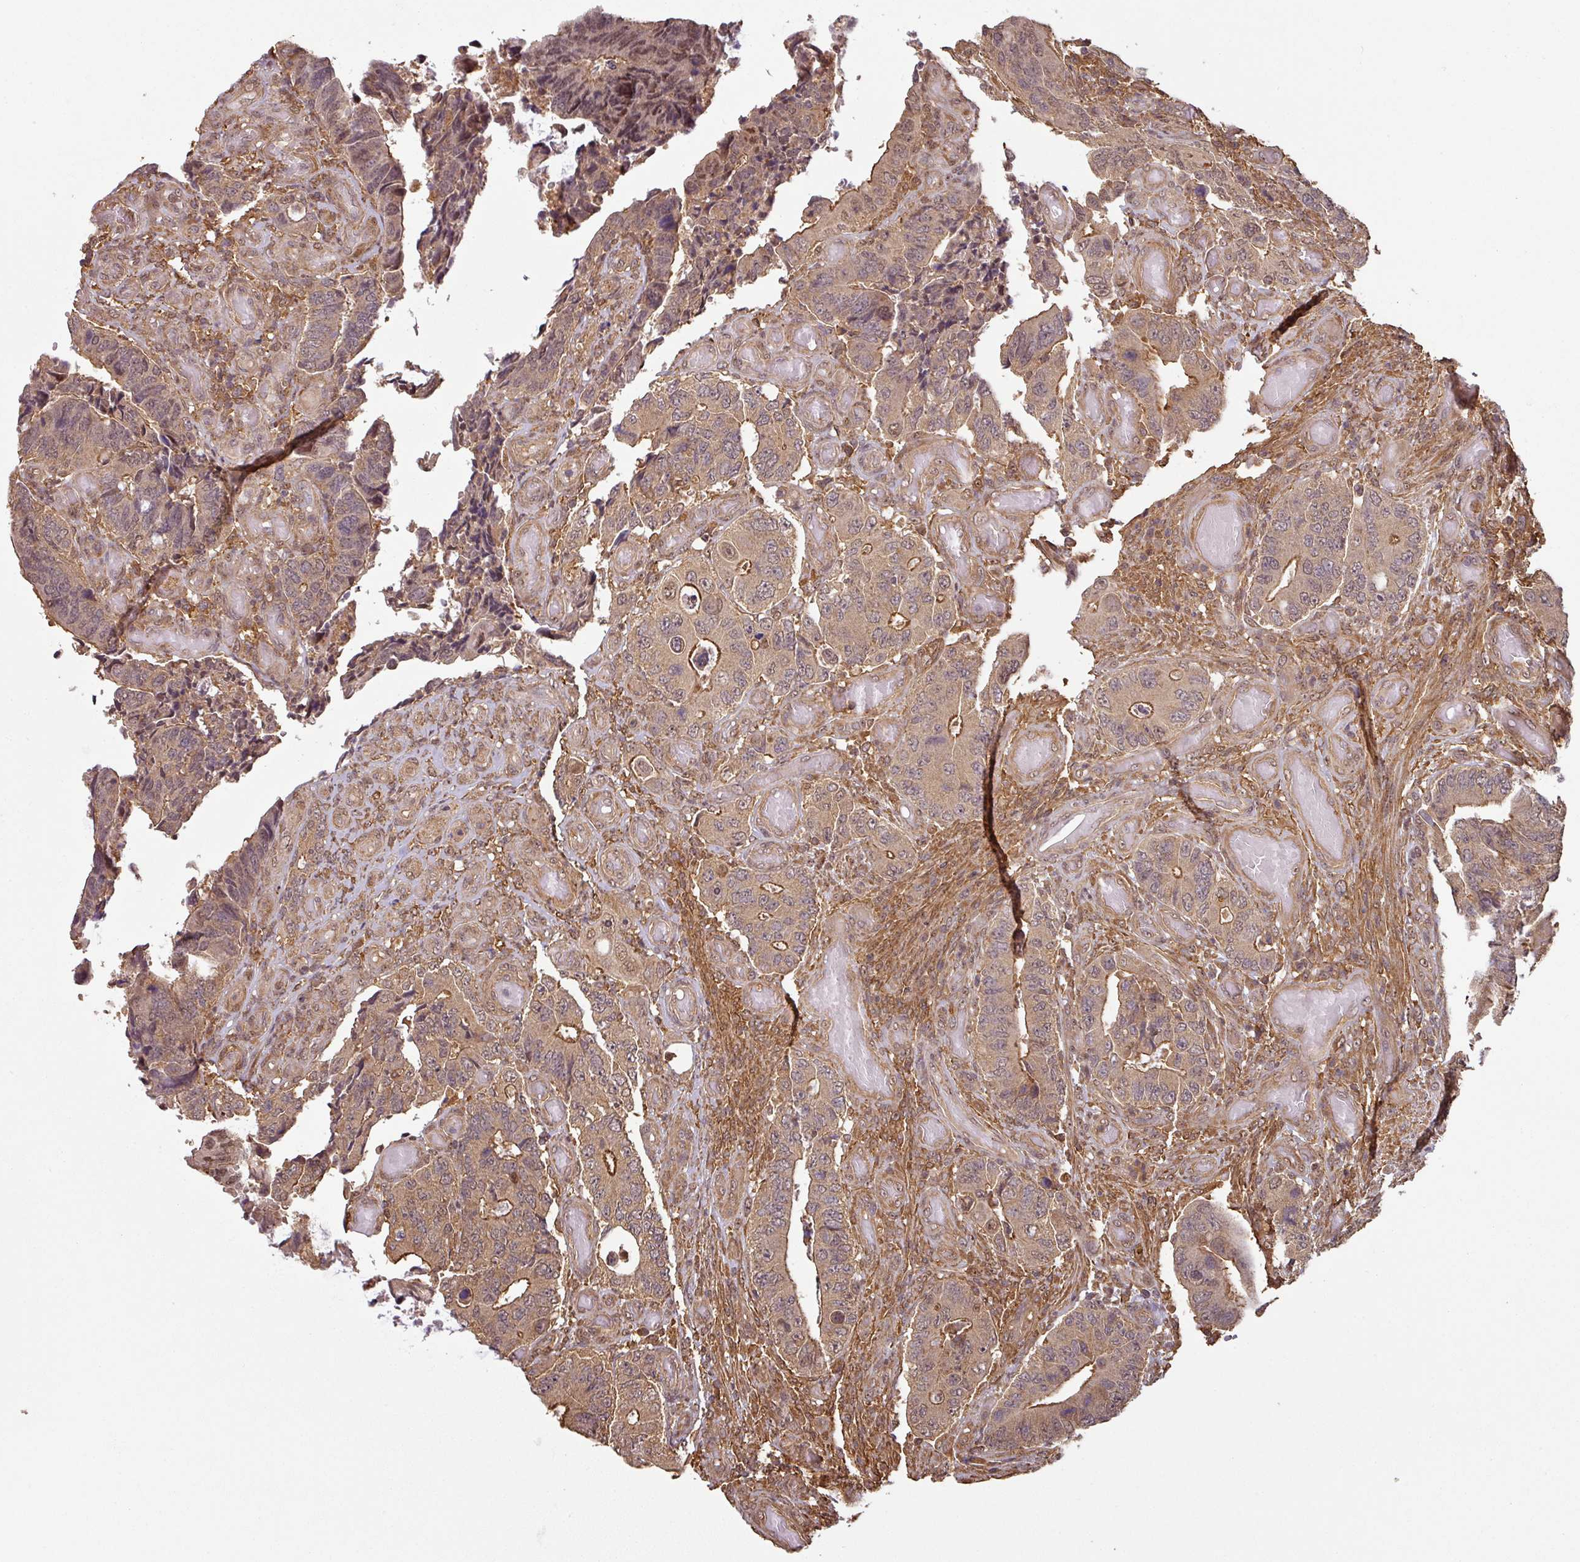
{"staining": {"intensity": "moderate", "quantity": ">75%", "location": "cytoplasmic/membranous"}, "tissue": "colorectal cancer", "cell_type": "Tumor cells", "image_type": "cancer", "snomed": [{"axis": "morphology", "description": "Adenocarcinoma, NOS"}, {"axis": "topography", "description": "Colon"}], "caption": "A brown stain shows moderate cytoplasmic/membranous positivity of a protein in colorectal adenocarcinoma tumor cells.", "gene": "ZNF322", "patient": {"sex": "male", "age": 87}}